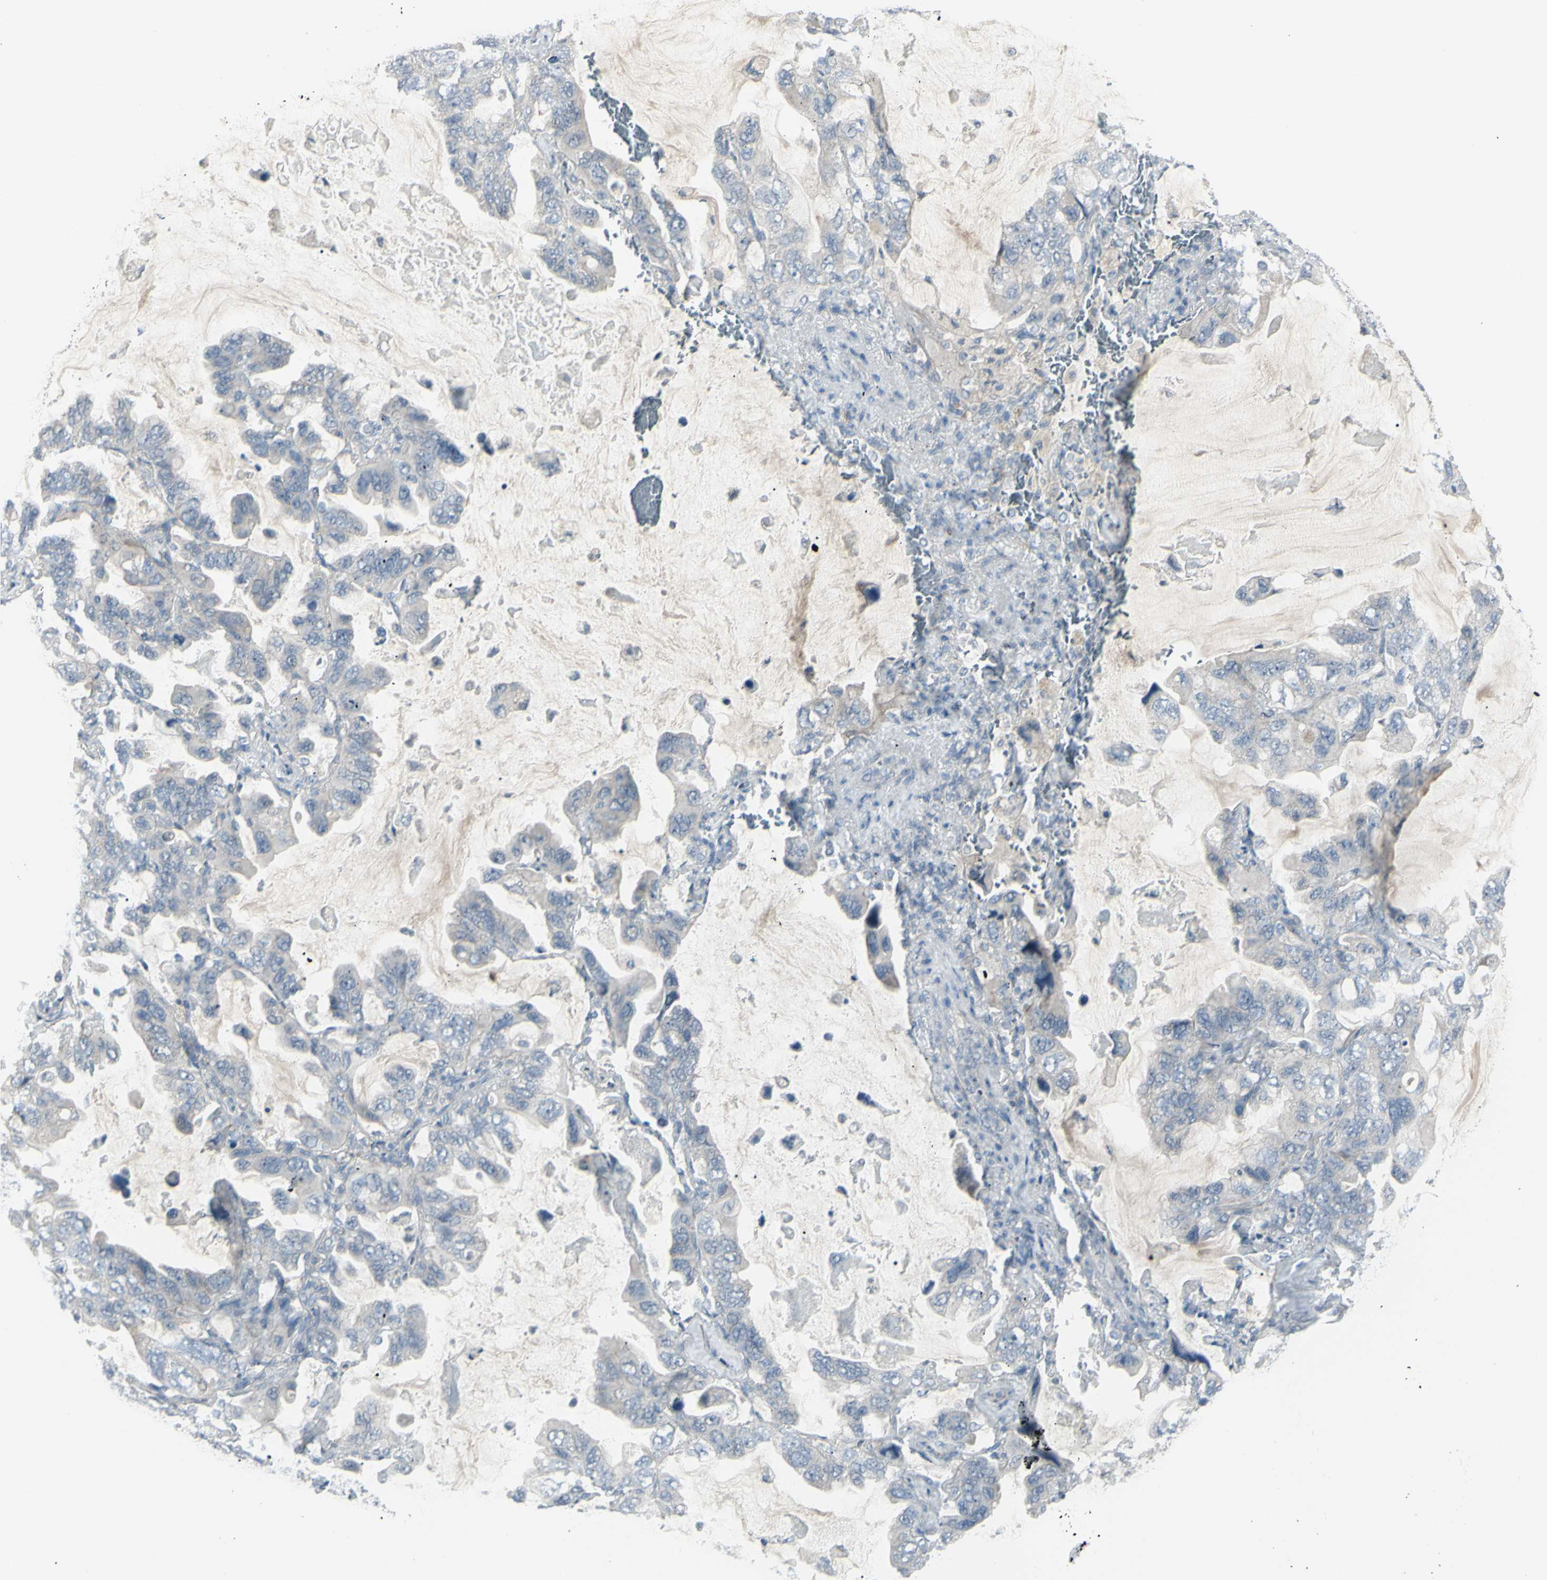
{"staining": {"intensity": "weak", "quantity": "25%-75%", "location": "cytoplasmic/membranous"}, "tissue": "lung cancer", "cell_type": "Tumor cells", "image_type": "cancer", "snomed": [{"axis": "morphology", "description": "Squamous cell carcinoma, NOS"}, {"axis": "topography", "description": "Lung"}], "caption": "Squamous cell carcinoma (lung) stained with a protein marker demonstrates weak staining in tumor cells.", "gene": "SH3GL2", "patient": {"sex": "female", "age": 73}}